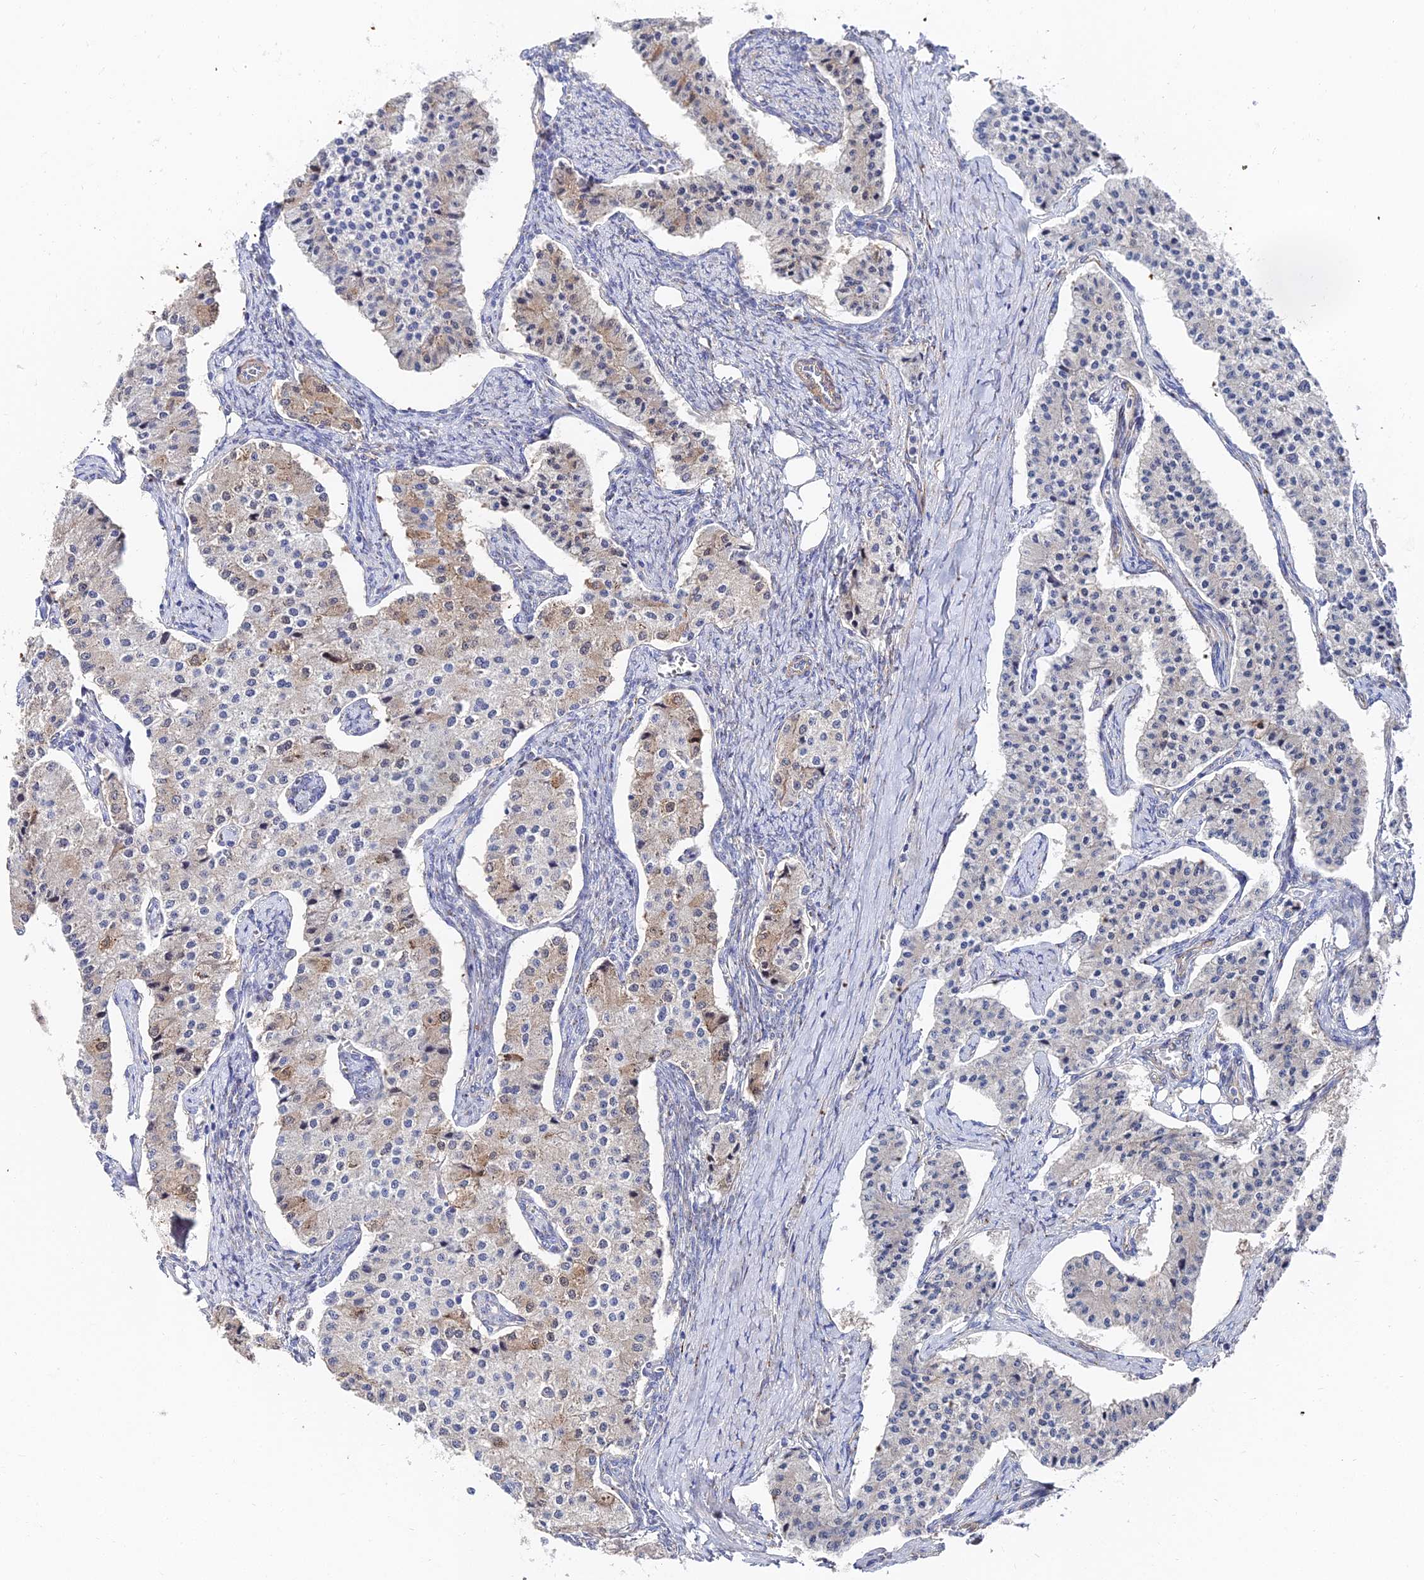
{"staining": {"intensity": "weak", "quantity": "<25%", "location": "cytoplasmic/membranous"}, "tissue": "carcinoid", "cell_type": "Tumor cells", "image_type": "cancer", "snomed": [{"axis": "morphology", "description": "Carcinoid, malignant, NOS"}, {"axis": "topography", "description": "Colon"}], "caption": "Immunohistochemistry (IHC) of carcinoid (malignant) displays no expression in tumor cells.", "gene": "BORCS8", "patient": {"sex": "female", "age": 52}}